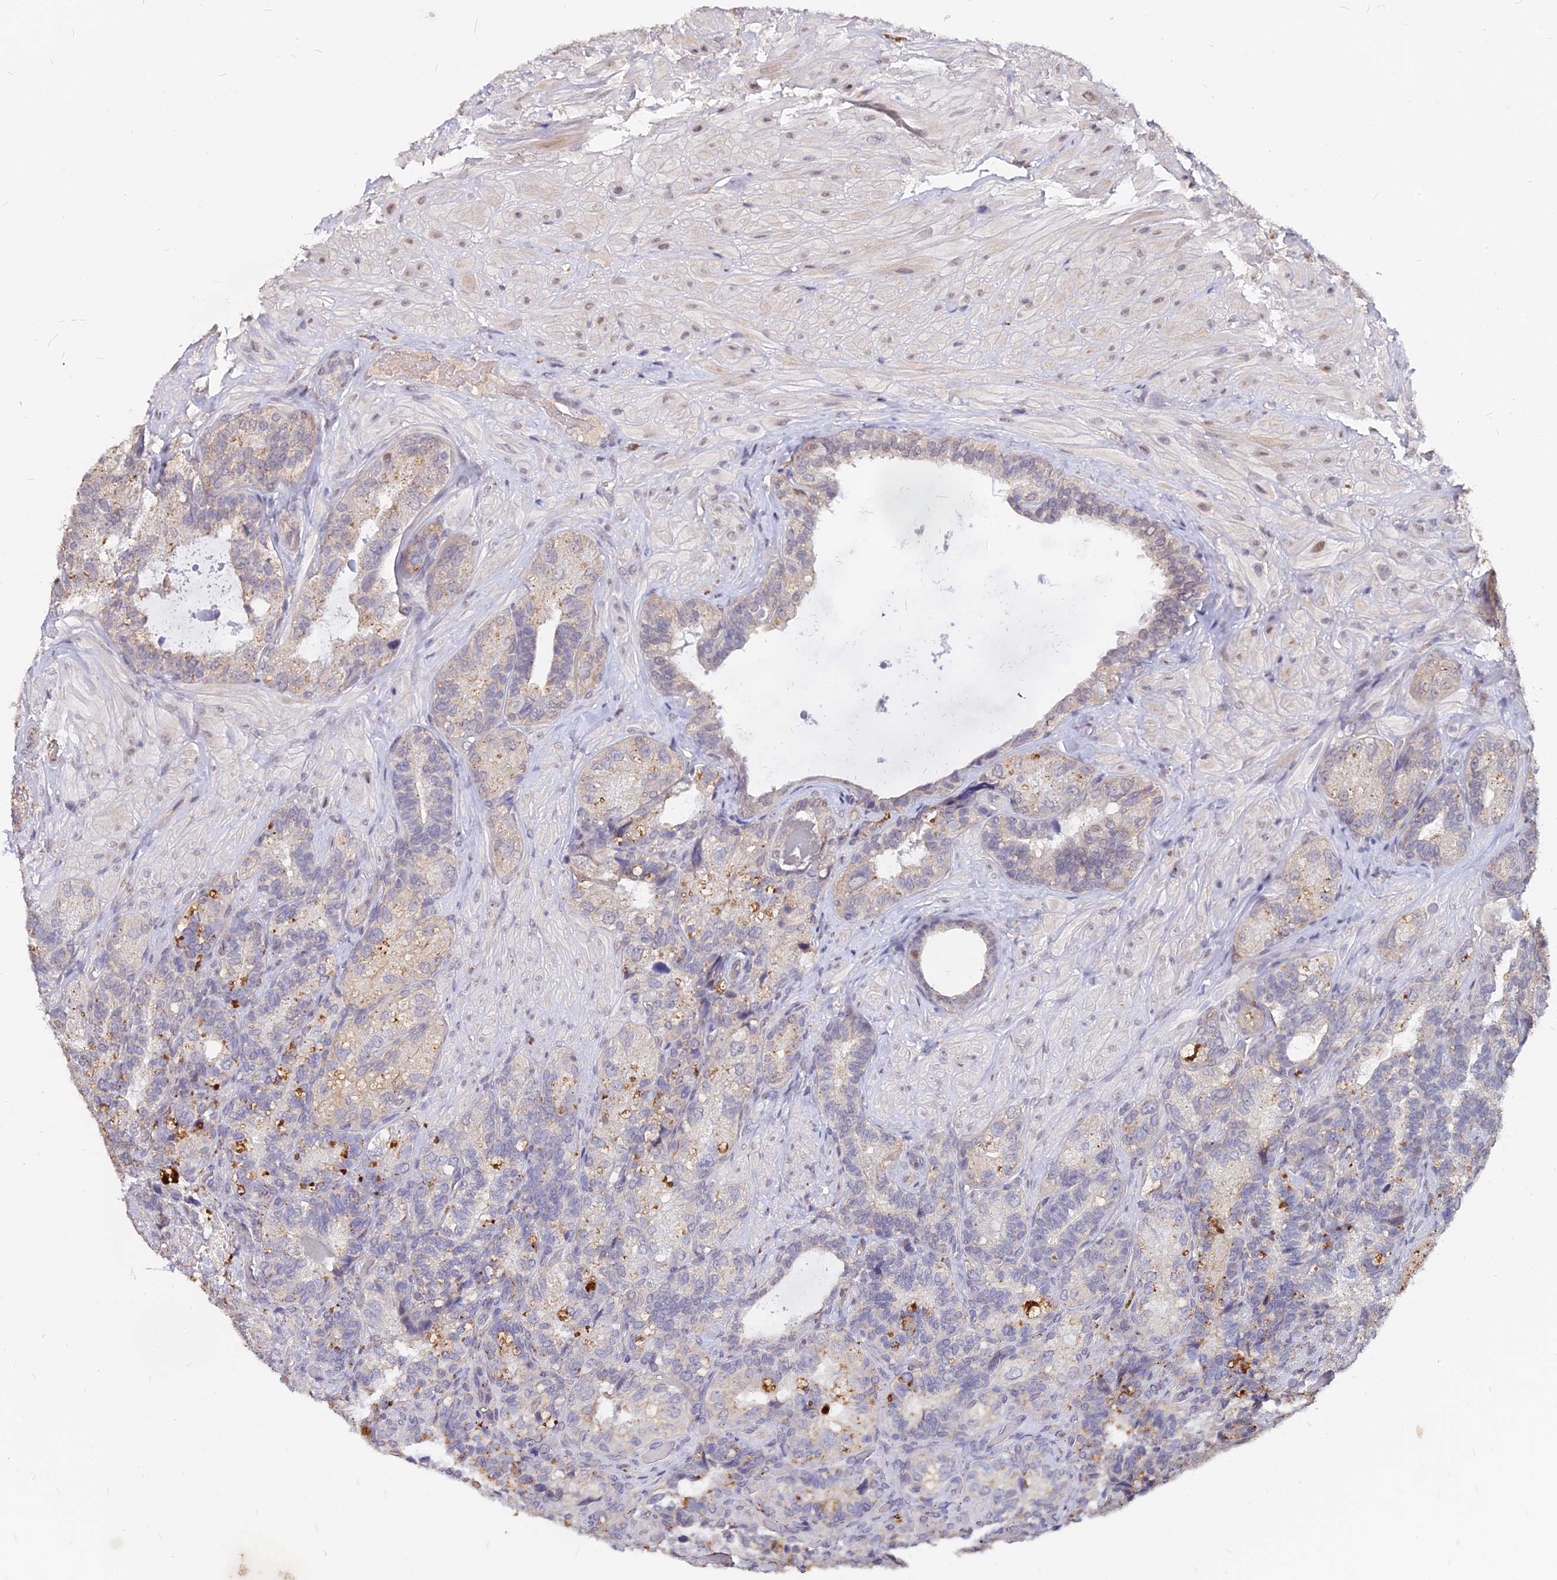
{"staining": {"intensity": "negative", "quantity": "none", "location": "none"}, "tissue": "seminal vesicle", "cell_type": "Glandular cells", "image_type": "normal", "snomed": [{"axis": "morphology", "description": "Normal tissue, NOS"}, {"axis": "topography", "description": "Prostate and seminal vesicle, NOS"}, {"axis": "topography", "description": "Prostate"}, {"axis": "topography", "description": "Seminal veicle"}], "caption": "Normal seminal vesicle was stained to show a protein in brown. There is no significant positivity in glandular cells.", "gene": "C11orf68", "patient": {"sex": "male", "age": 67}}